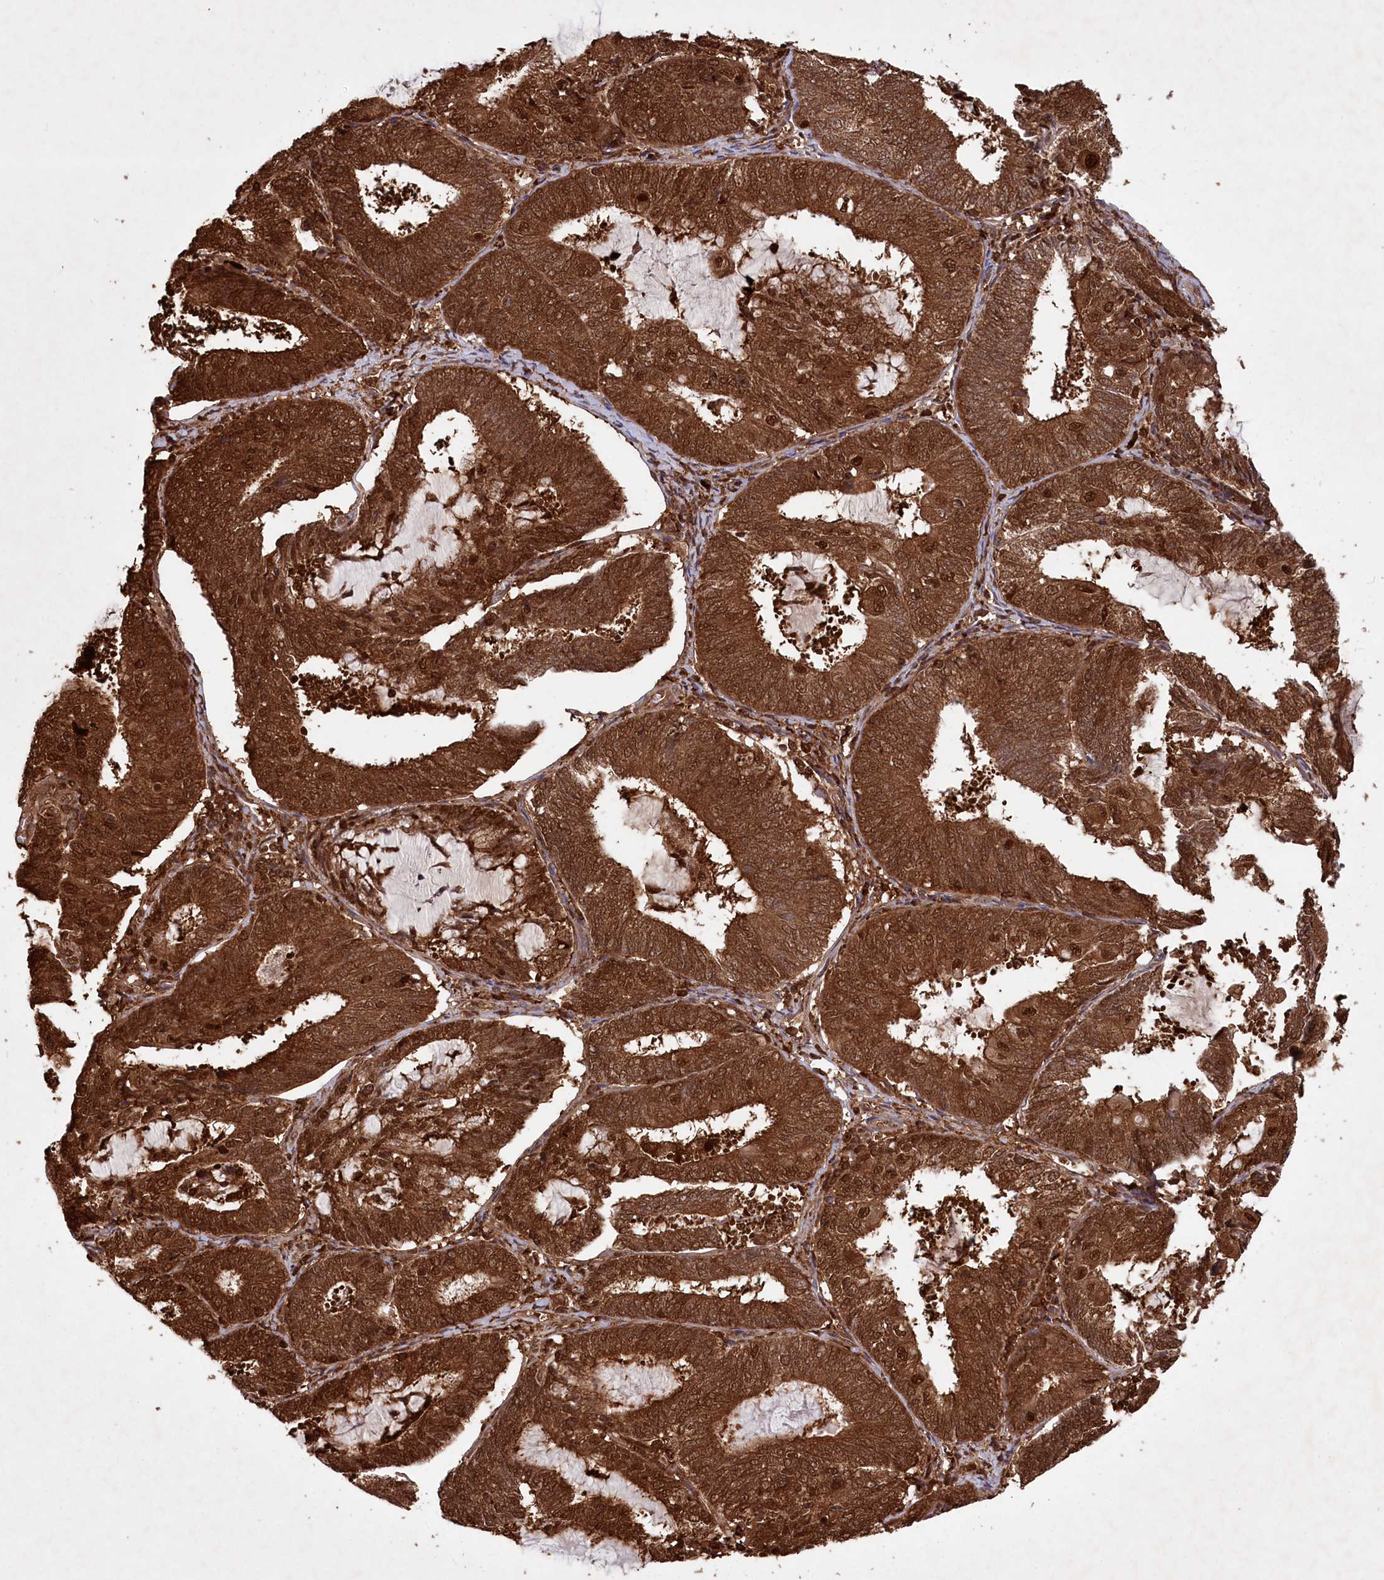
{"staining": {"intensity": "strong", "quantity": ">75%", "location": "cytoplasmic/membranous,nuclear"}, "tissue": "endometrial cancer", "cell_type": "Tumor cells", "image_type": "cancer", "snomed": [{"axis": "morphology", "description": "Adenocarcinoma, NOS"}, {"axis": "topography", "description": "Endometrium"}], "caption": "Immunohistochemical staining of endometrial cancer demonstrates strong cytoplasmic/membranous and nuclear protein positivity in approximately >75% of tumor cells.", "gene": "LSG1", "patient": {"sex": "female", "age": 81}}